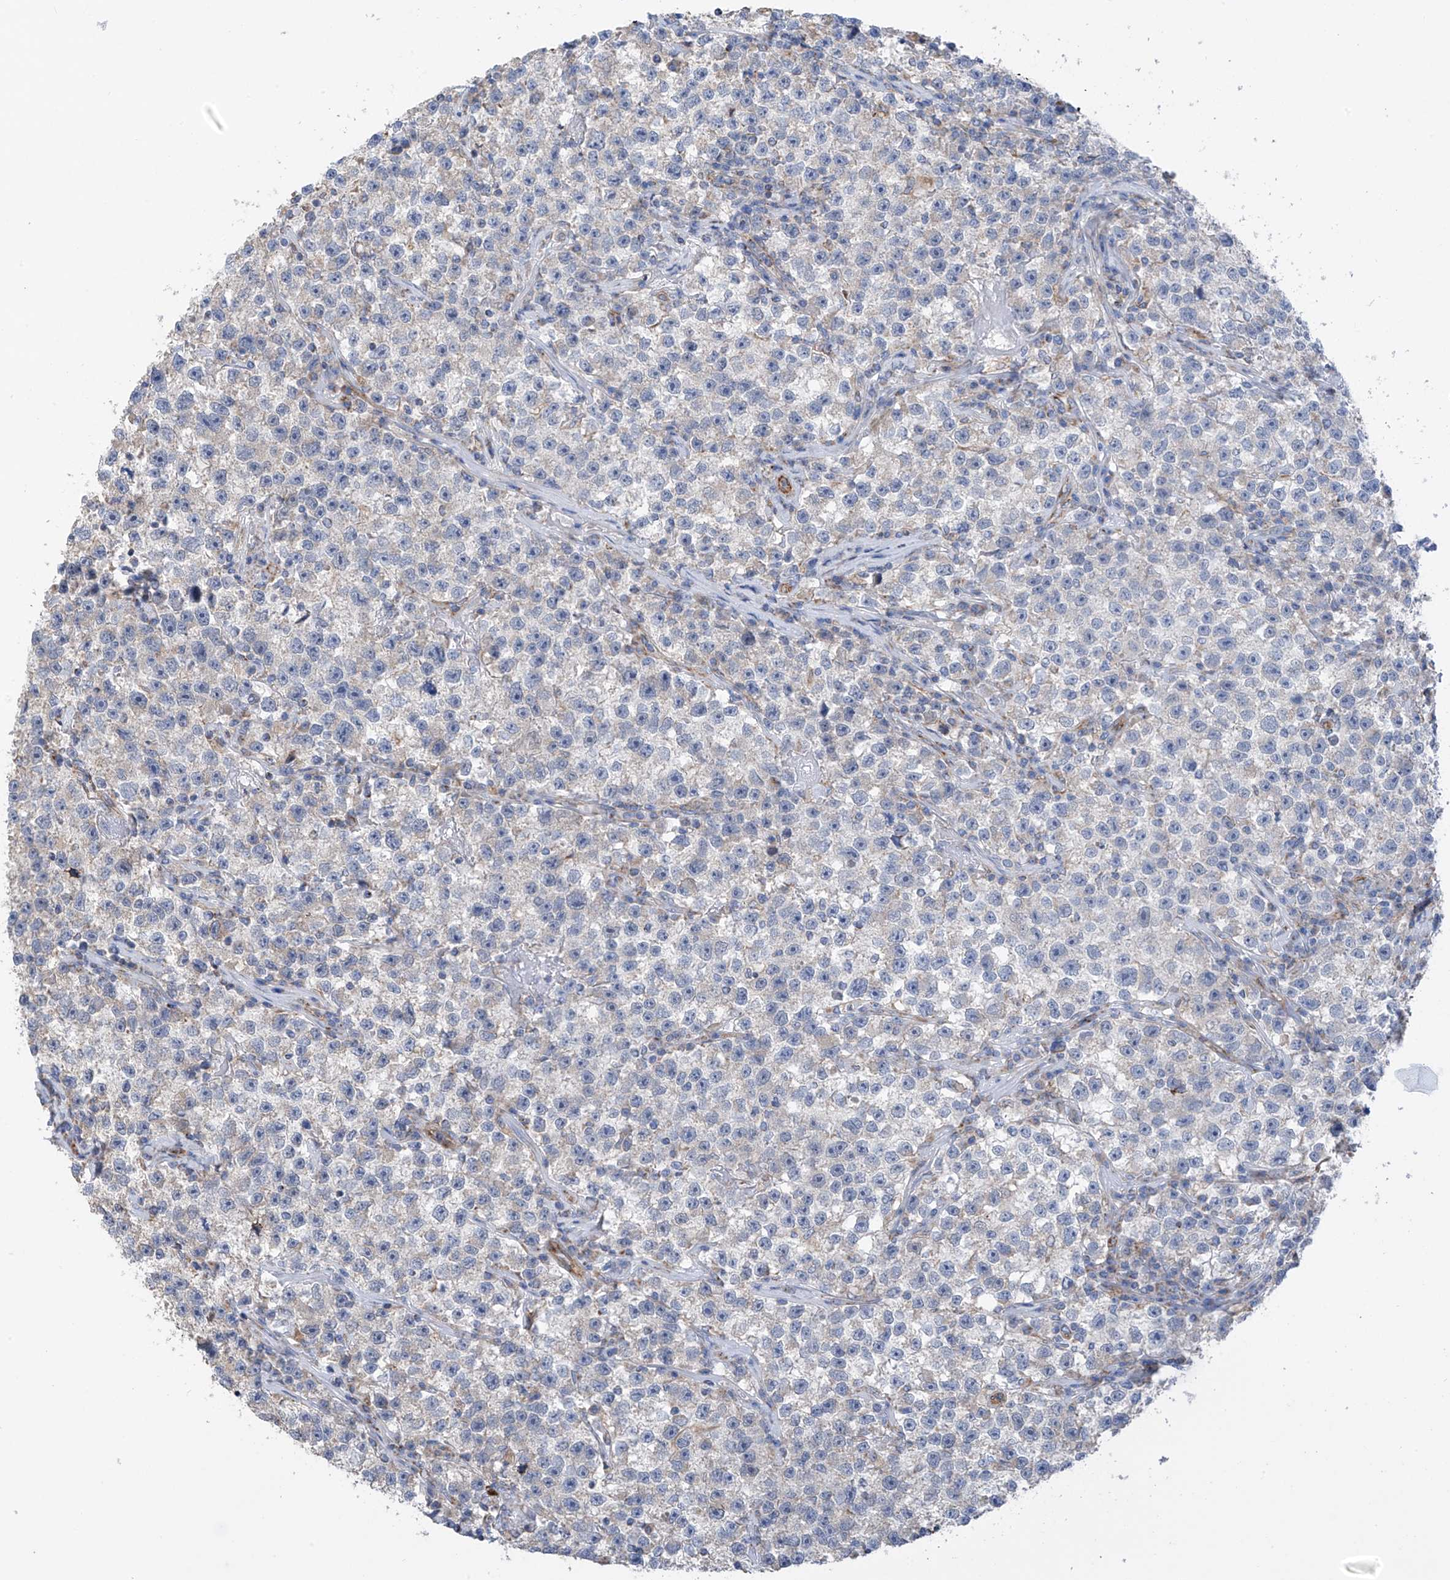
{"staining": {"intensity": "negative", "quantity": "none", "location": "none"}, "tissue": "testis cancer", "cell_type": "Tumor cells", "image_type": "cancer", "snomed": [{"axis": "morphology", "description": "Seminoma, NOS"}, {"axis": "topography", "description": "Testis"}], "caption": "An immunohistochemistry histopathology image of testis cancer is shown. There is no staining in tumor cells of testis cancer. (Brightfield microscopy of DAB (3,3'-diaminobenzidine) immunohistochemistry at high magnification).", "gene": "EIF5B", "patient": {"sex": "male", "age": 22}}